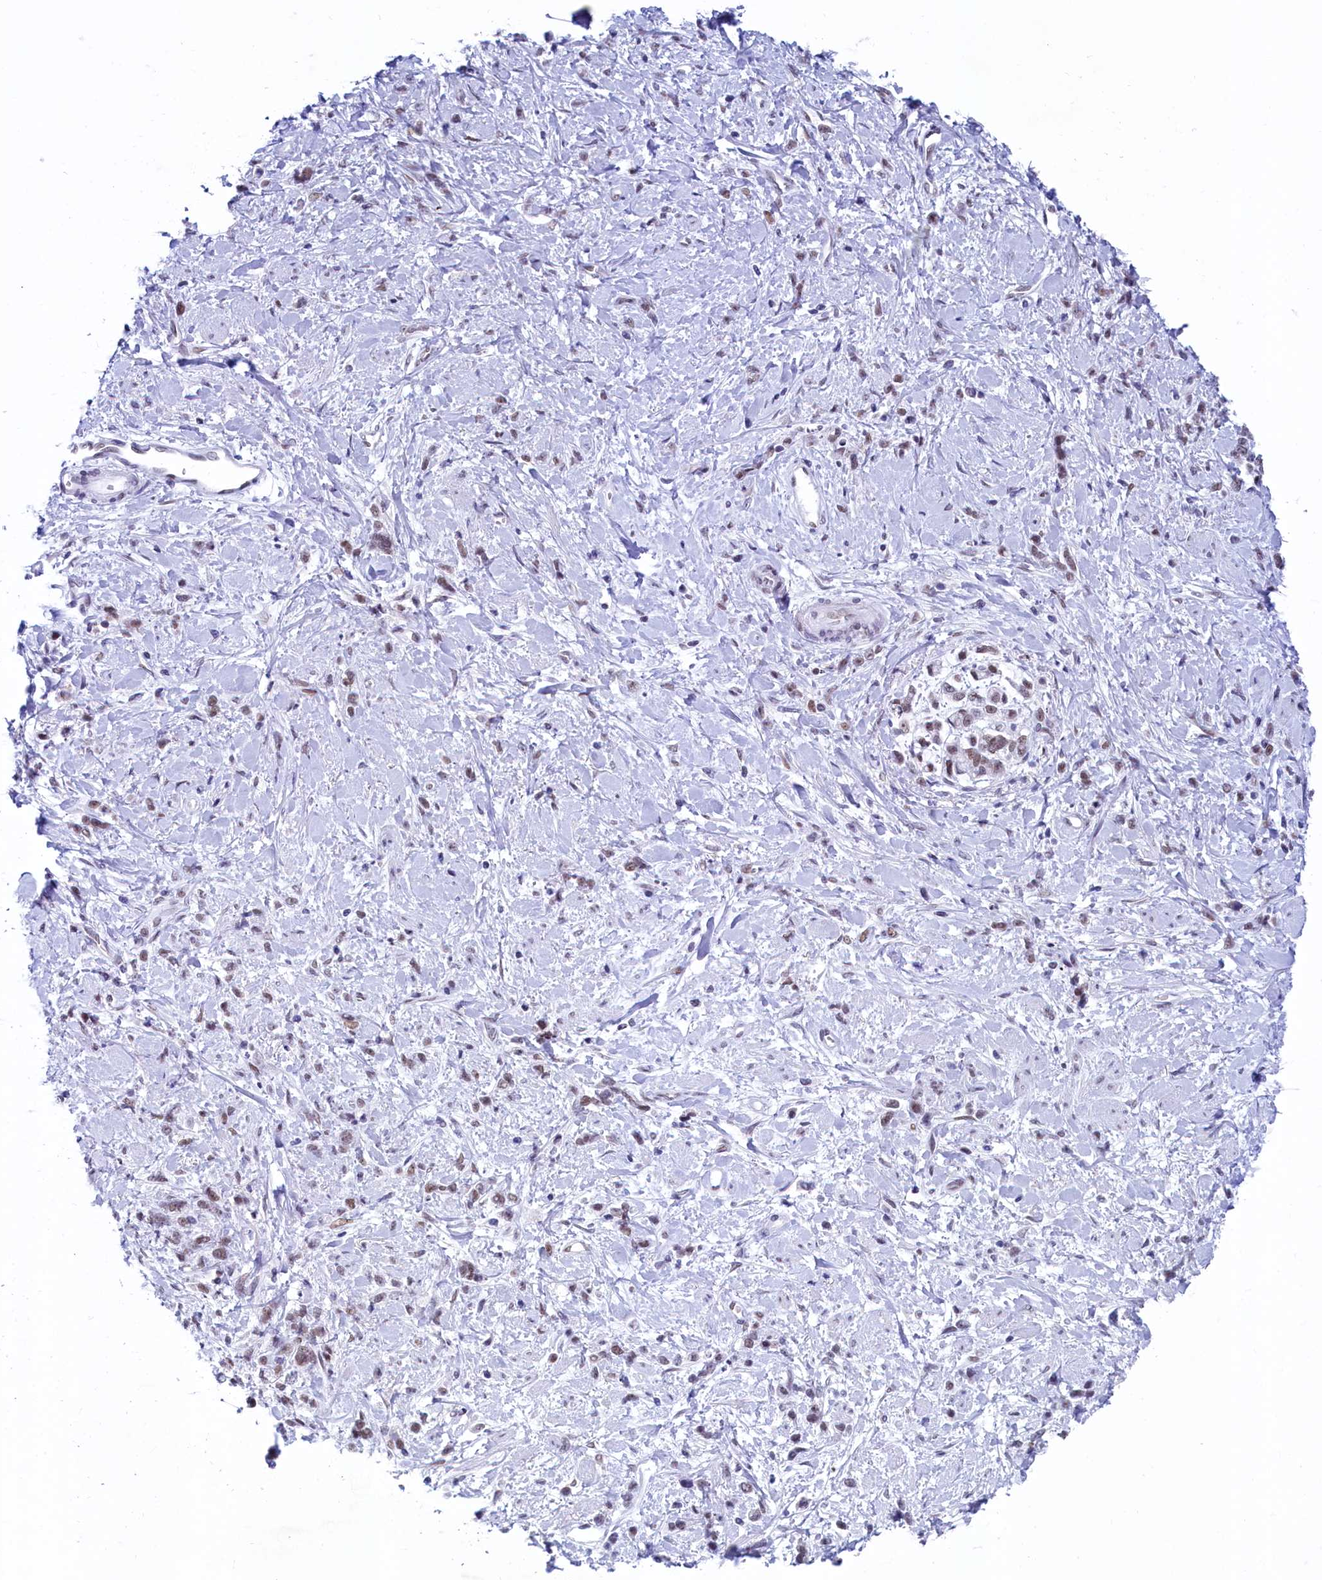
{"staining": {"intensity": "weak", "quantity": ">75%", "location": "nuclear"}, "tissue": "stomach cancer", "cell_type": "Tumor cells", "image_type": "cancer", "snomed": [{"axis": "morphology", "description": "Adenocarcinoma, NOS"}, {"axis": "topography", "description": "Stomach"}], "caption": "A photomicrograph of human adenocarcinoma (stomach) stained for a protein displays weak nuclear brown staining in tumor cells.", "gene": "SUGP2", "patient": {"sex": "female", "age": 60}}